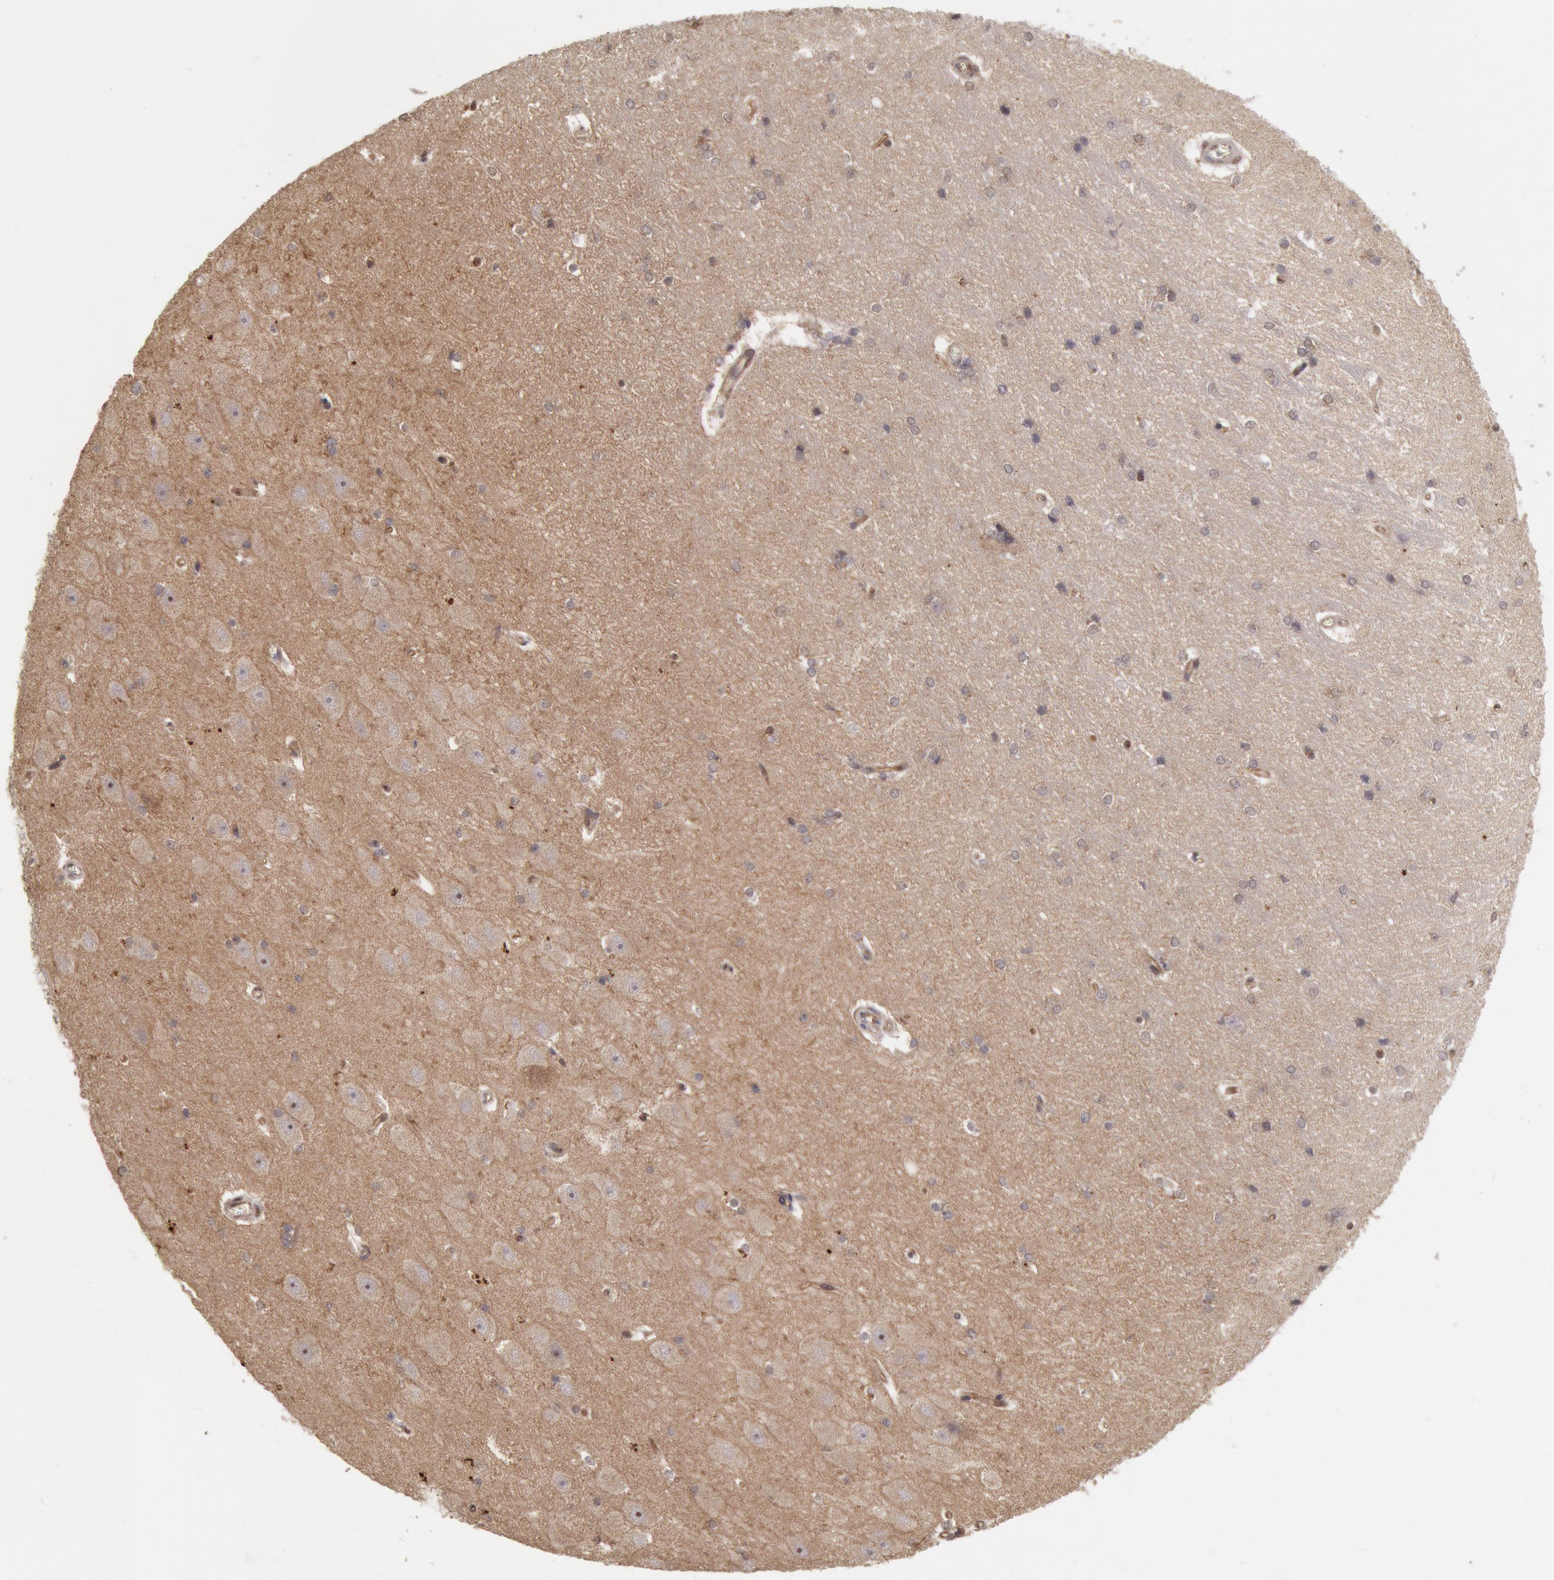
{"staining": {"intensity": "negative", "quantity": "none", "location": "none"}, "tissue": "hippocampus", "cell_type": "Glial cells", "image_type": "normal", "snomed": [{"axis": "morphology", "description": "Normal tissue, NOS"}, {"axis": "topography", "description": "Hippocampus"}], "caption": "The immunohistochemistry image has no significant positivity in glial cells of hippocampus.", "gene": "STX17", "patient": {"sex": "female", "age": 19}}